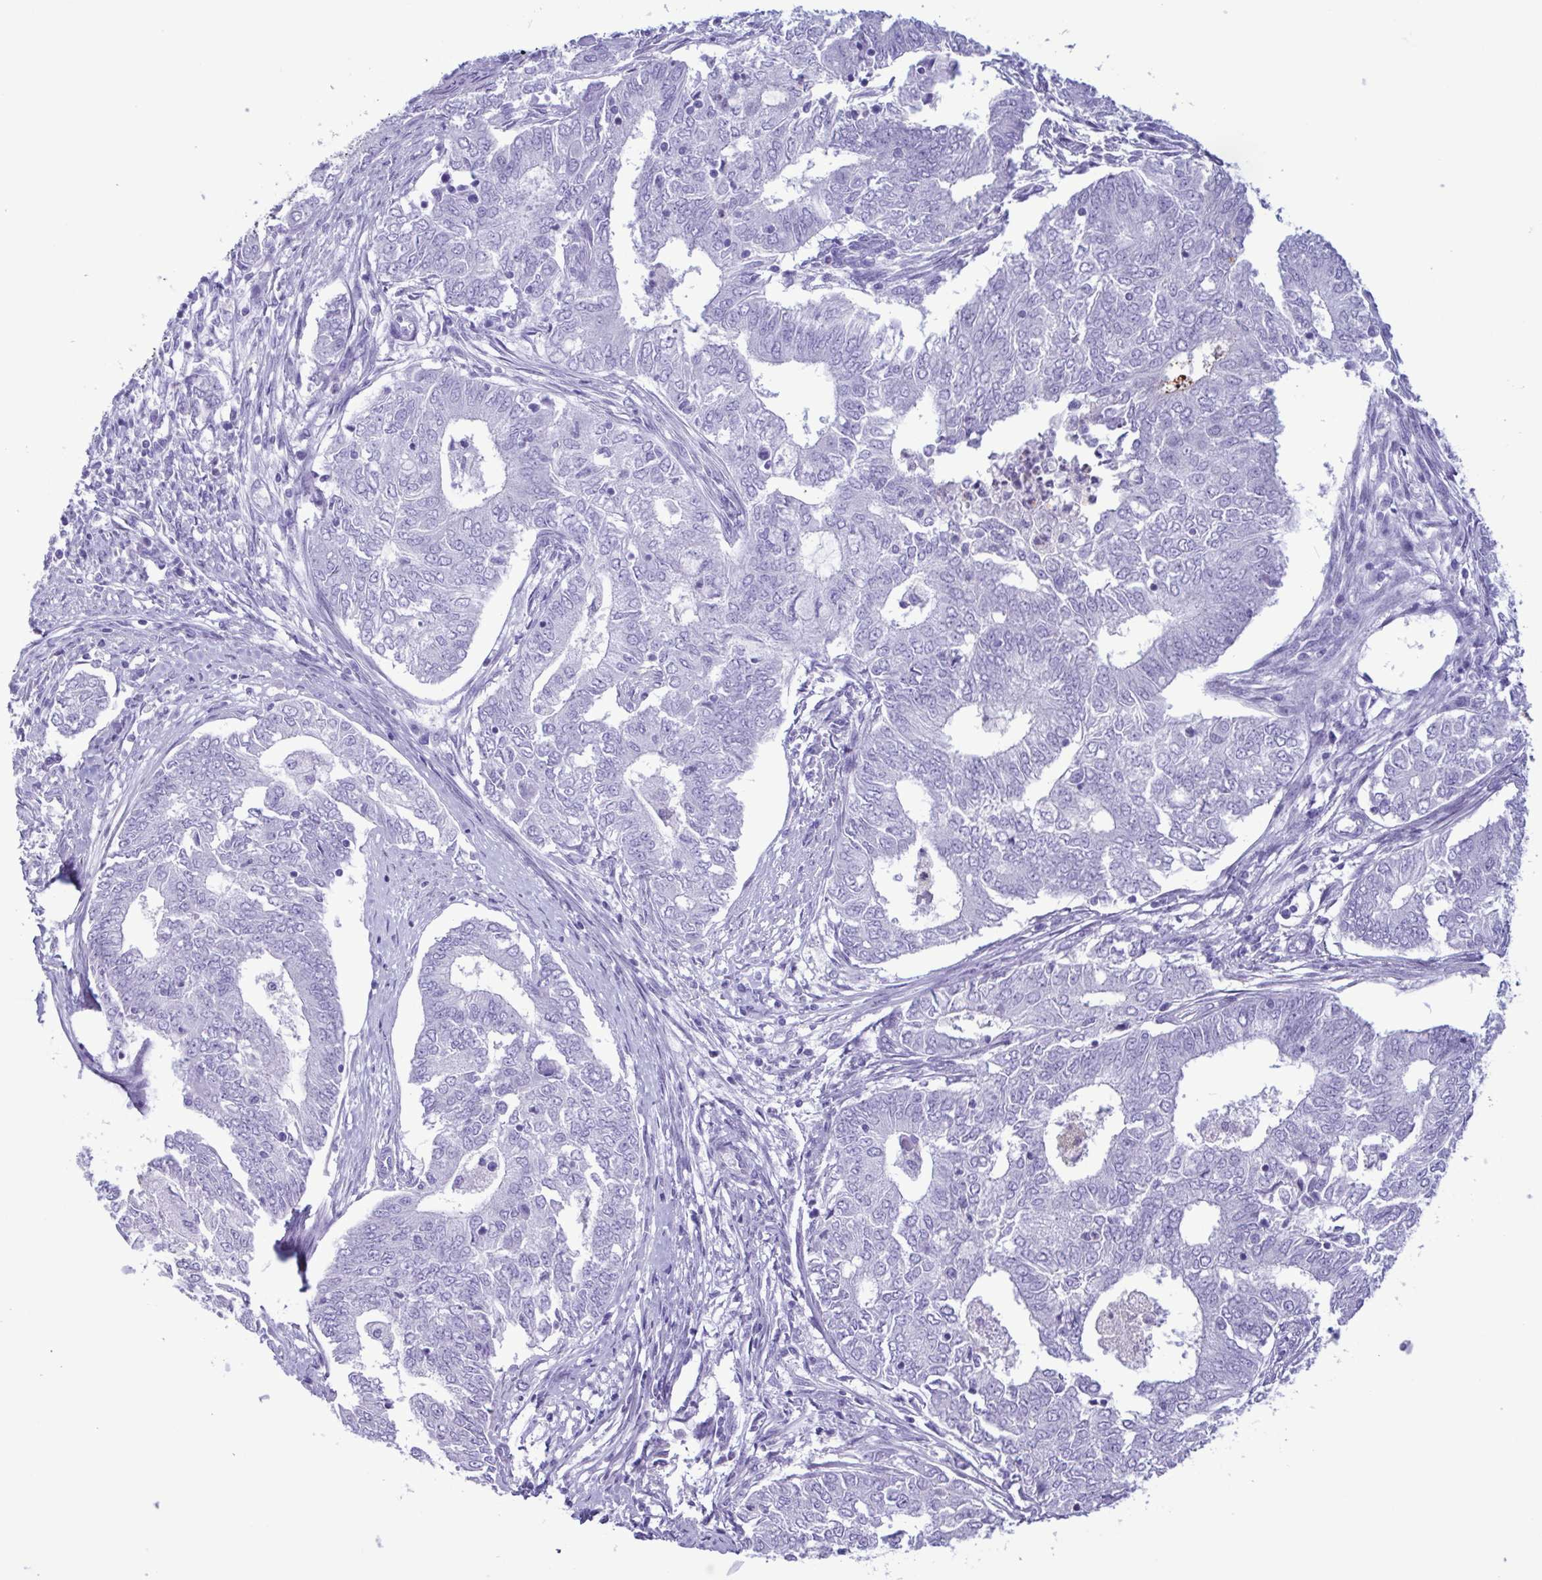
{"staining": {"intensity": "negative", "quantity": "none", "location": "none"}, "tissue": "endometrial cancer", "cell_type": "Tumor cells", "image_type": "cancer", "snomed": [{"axis": "morphology", "description": "Adenocarcinoma, NOS"}, {"axis": "topography", "description": "Endometrium"}], "caption": "Endometrial cancer (adenocarcinoma) was stained to show a protein in brown. There is no significant staining in tumor cells. (DAB (3,3'-diaminobenzidine) IHC, high magnification).", "gene": "LTF", "patient": {"sex": "female", "age": 62}}